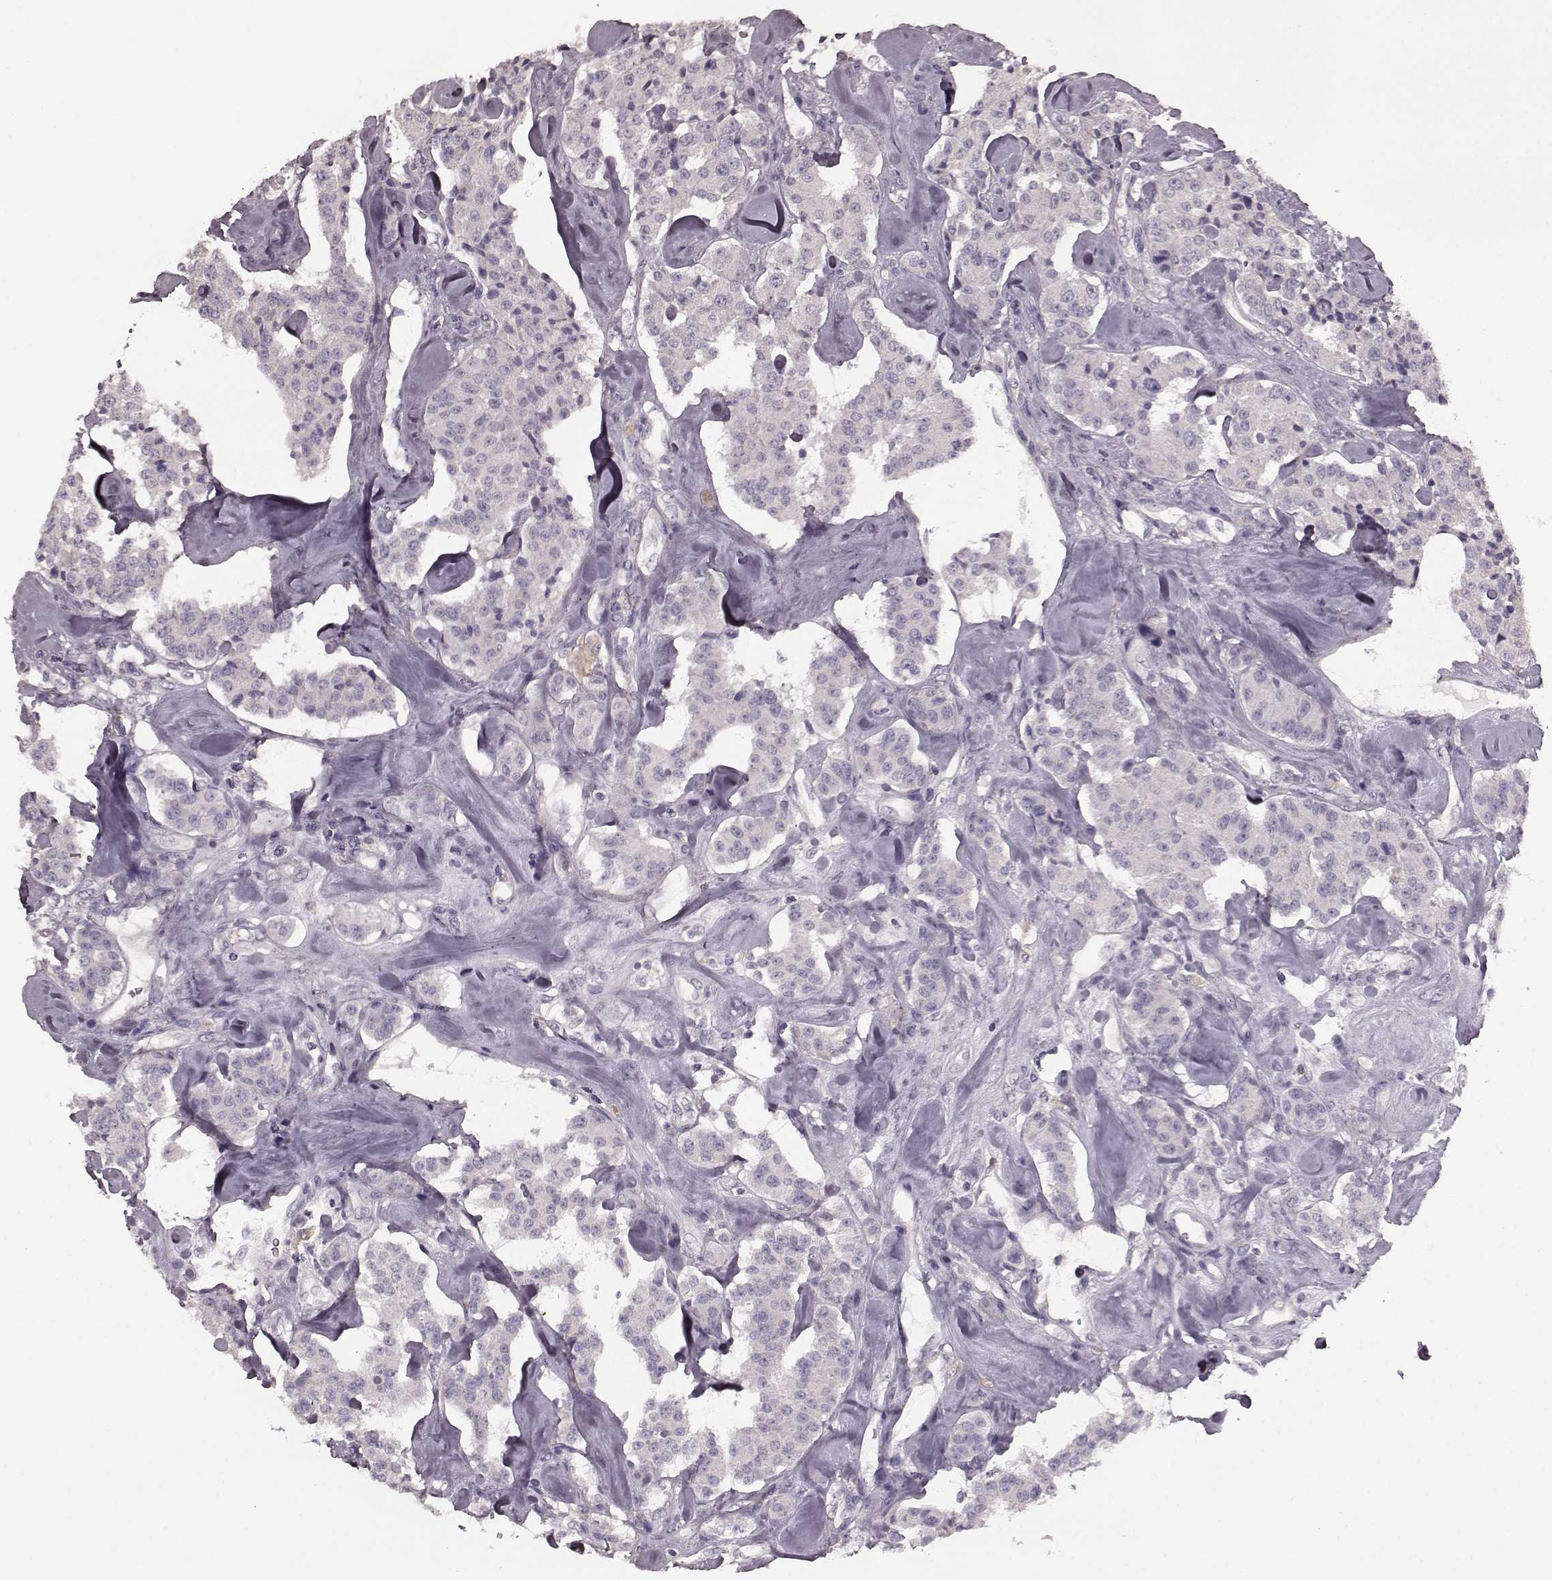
{"staining": {"intensity": "negative", "quantity": "none", "location": "none"}, "tissue": "carcinoid", "cell_type": "Tumor cells", "image_type": "cancer", "snomed": [{"axis": "morphology", "description": "Carcinoid, malignant, NOS"}, {"axis": "topography", "description": "Pancreas"}], "caption": "An immunohistochemistry image of carcinoid is shown. There is no staining in tumor cells of carcinoid.", "gene": "CD28", "patient": {"sex": "male", "age": 41}}